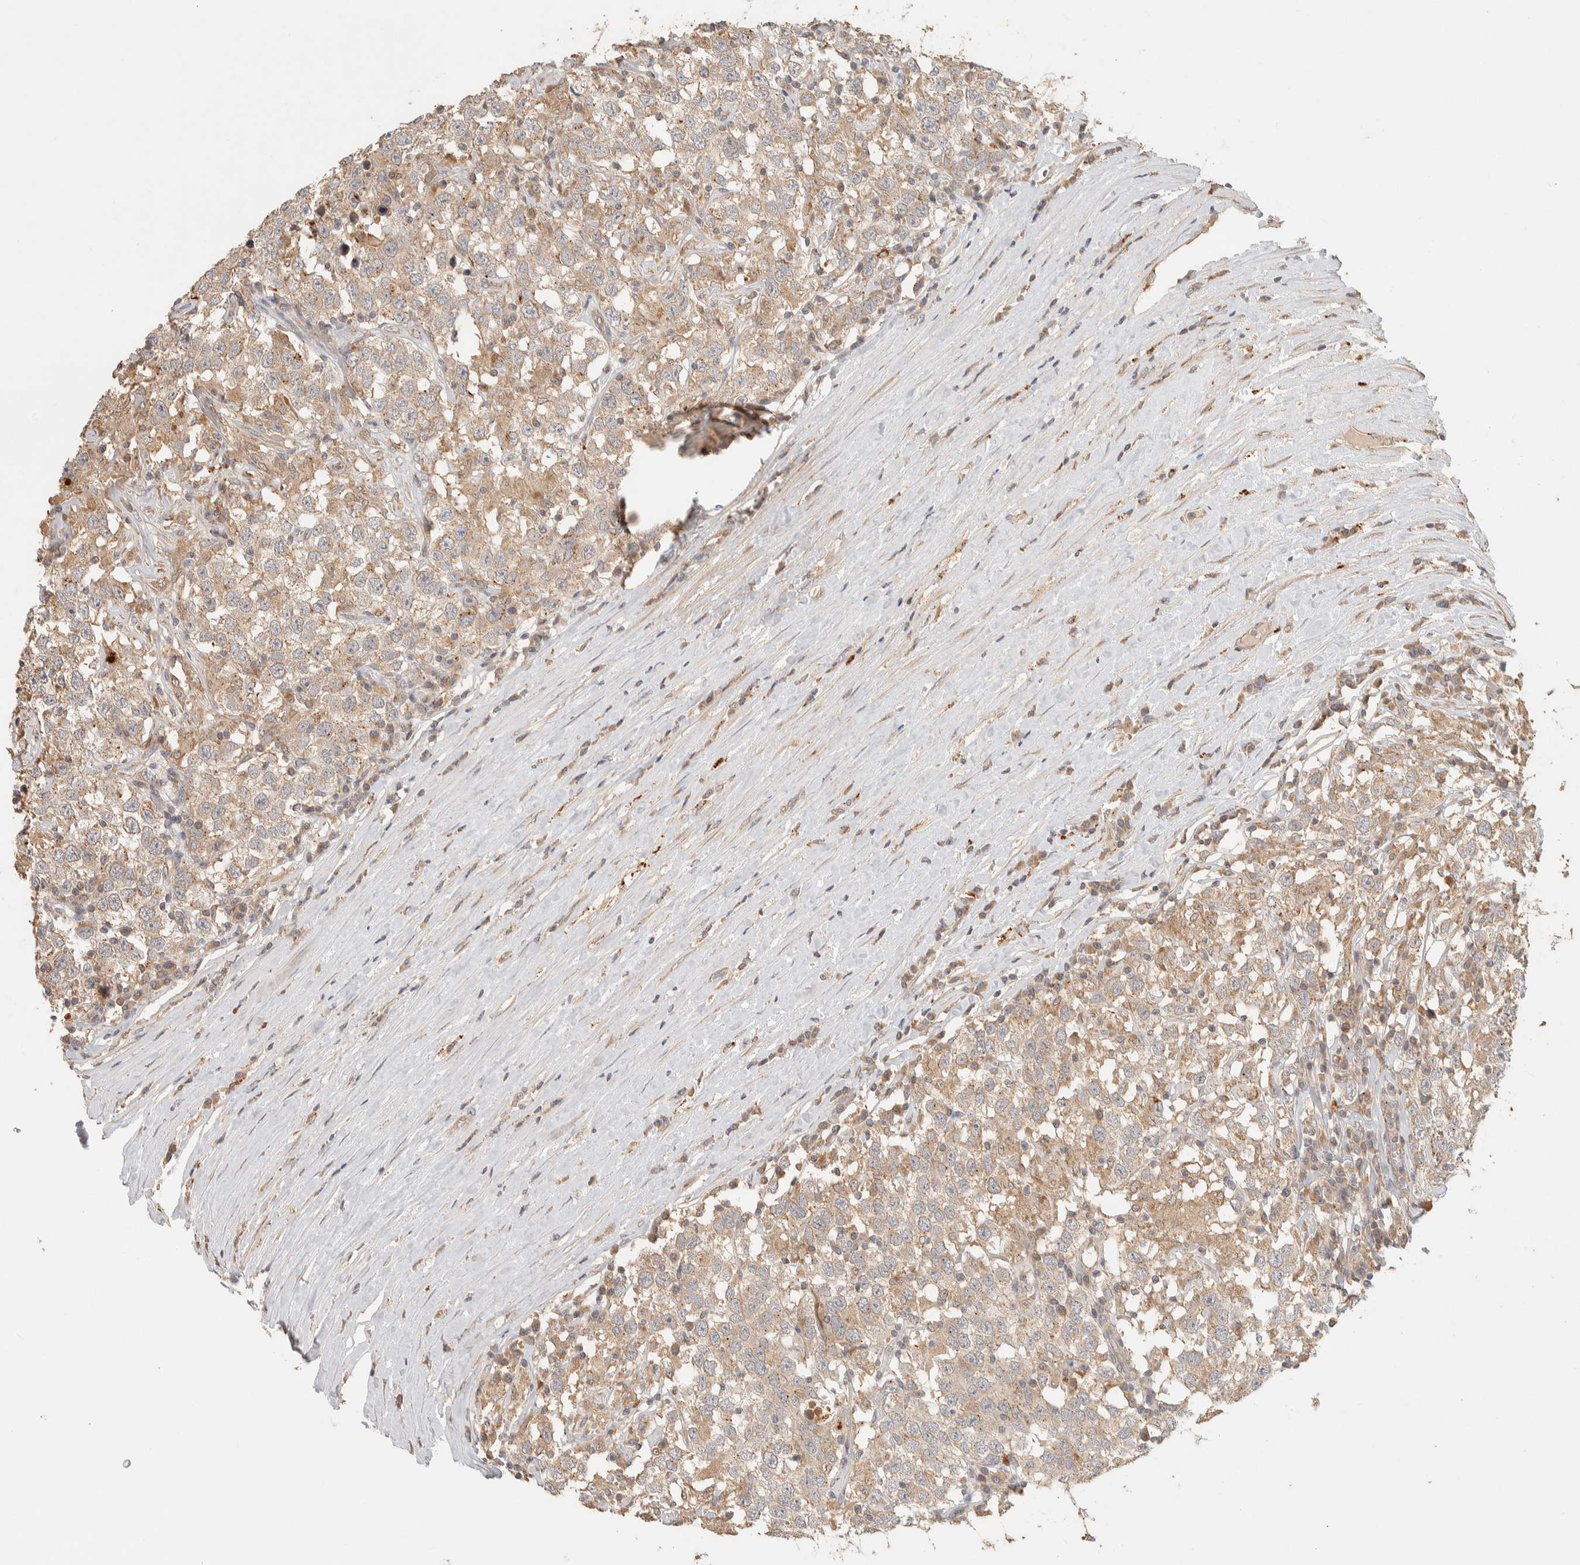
{"staining": {"intensity": "weak", "quantity": ">75%", "location": "cytoplasmic/membranous"}, "tissue": "testis cancer", "cell_type": "Tumor cells", "image_type": "cancer", "snomed": [{"axis": "morphology", "description": "Seminoma, NOS"}, {"axis": "topography", "description": "Testis"}], "caption": "Immunohistochemical staining of seminoma (testis) displays weak cytoplasmic/membranous protein positivity in about >75% of tumor cells. The protein is shown in brown color, while the nuclei are stained blue.", "gene": "ITPA", "patient": {"sex": "male", "age": 41}}